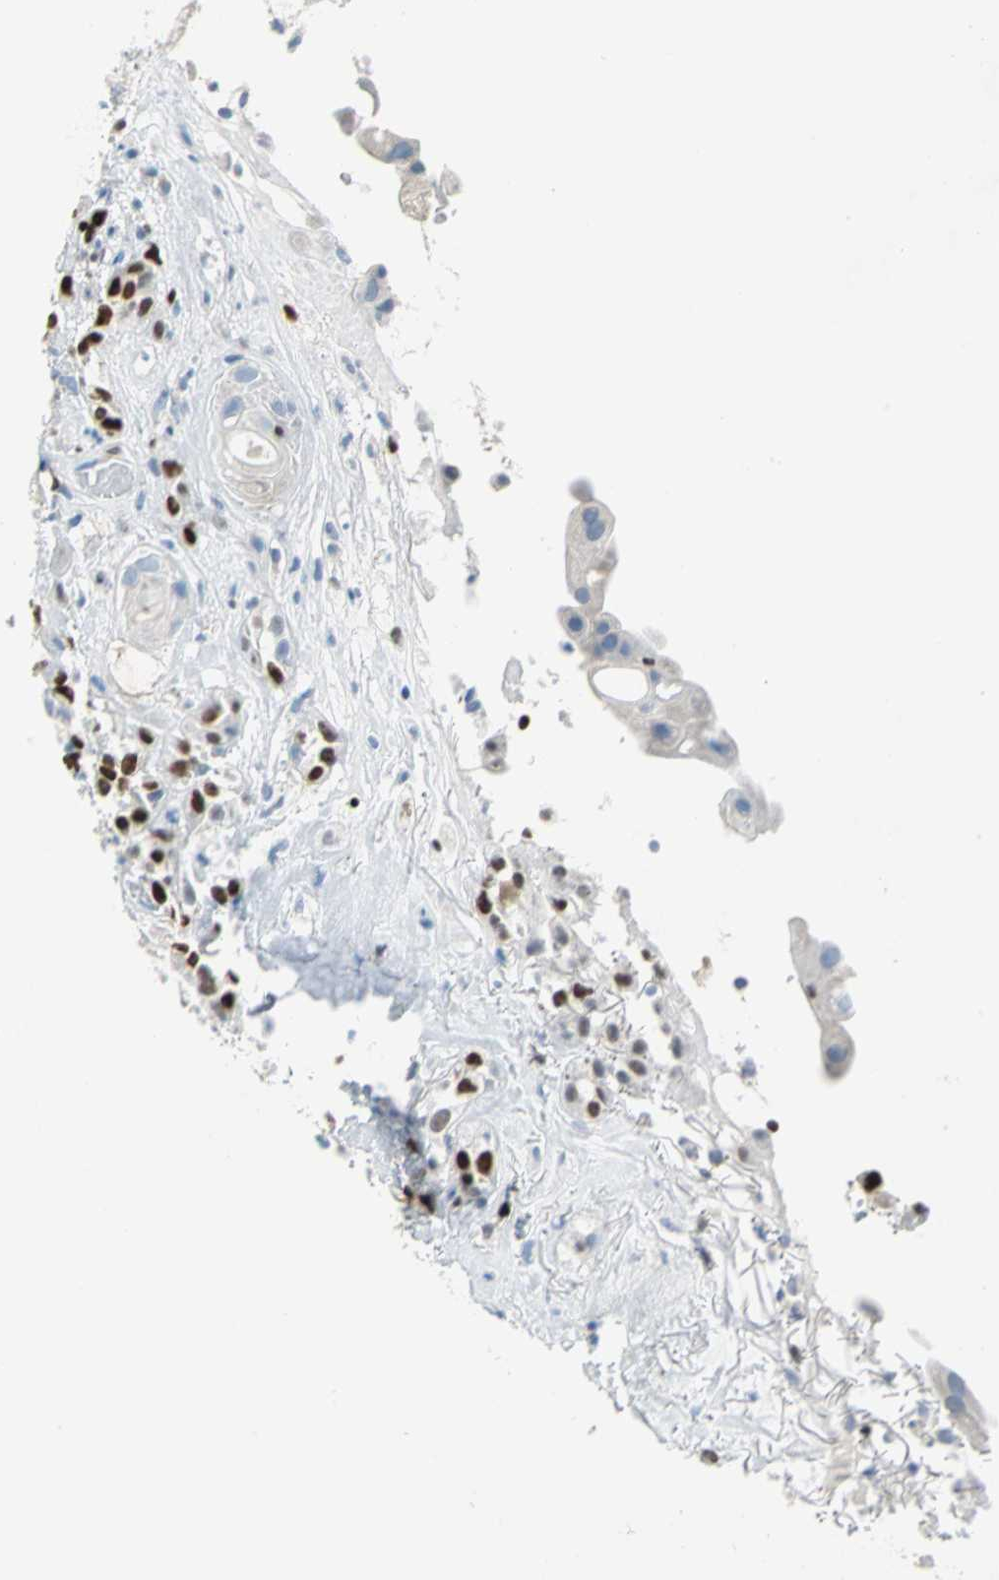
{"staining": {"intensity": "strong", "quantity": ">75%", "location": "nuclear"}, "tissue": "head and neck cancer", "cell_type": "Tumor cells", "image_type": "cancer", "snomed": [{"axis": "morphology", "description": "Squamous cell carcinoma, NOS"}, {"axis": "topography", "description": "Head-Neck"}], "caption": "This photomicrograph shows squamous cell carcinoma (head and neck) stained with IHC to label a protein in brown. The nuclear of tumor cells show strong positivity for the protein. Nuclei are counter-stained blue.", "gene": "MCM4", "patient": {"sex": "male", "age": 62}}